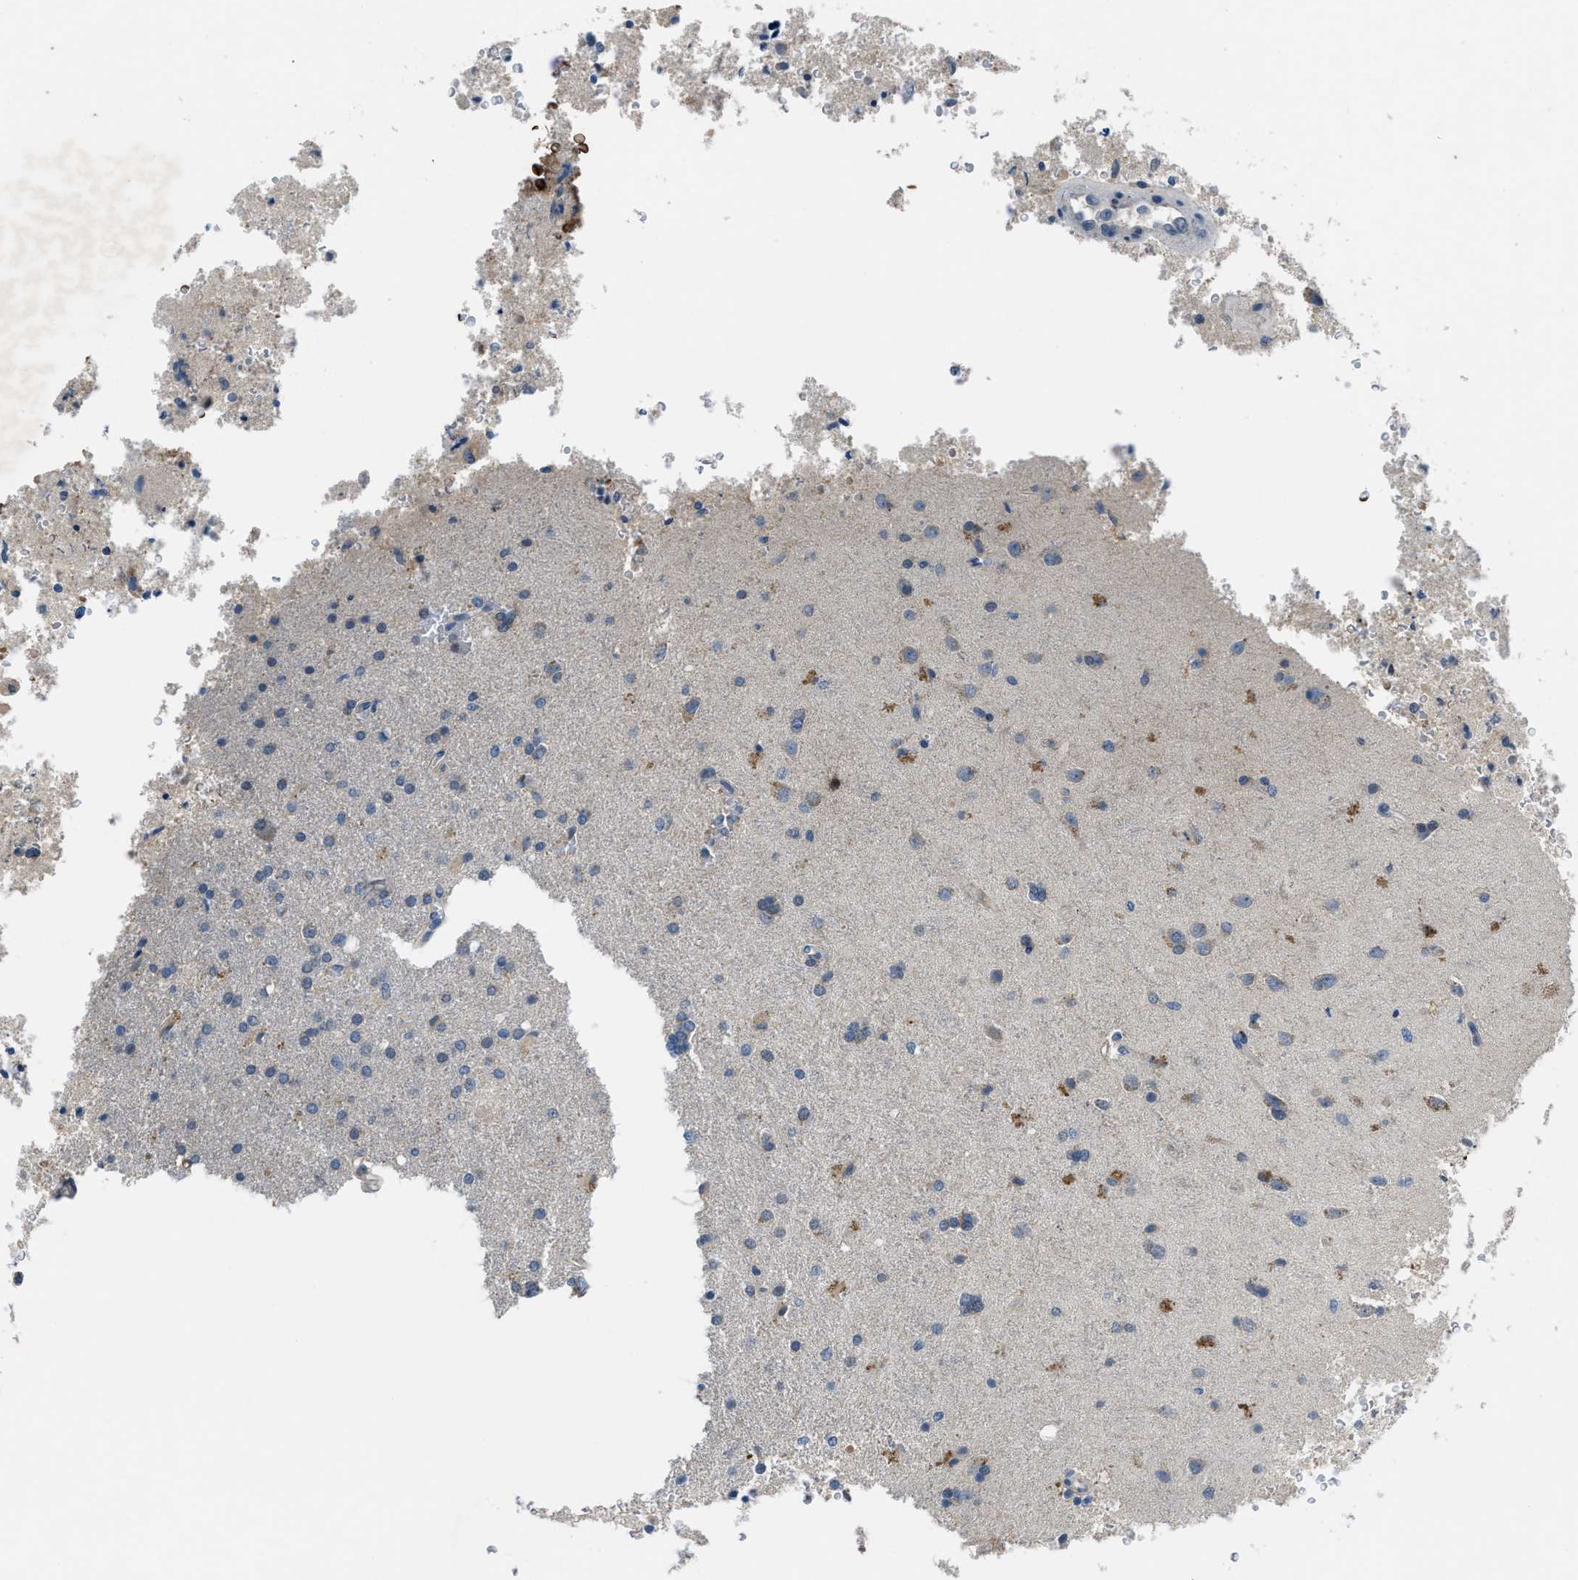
{"staining": {"intensity": "negative", "quantity": "none", "location": "none"}, "tissue": "glioma", "cell_type": "Tumor cells", "image_type": "cancer", "snomed": [{"axis": "morphology", "description": "Normal tissue, NOS"}, {"axis": "morphology", "description": "Glioma, malignant, High grade"}, {"axis": "topography", "description": "Cerebral cortex"}], "caption": "The micrograph exhibits no staining of tumor cells in malignant glioma (high-grade).", "gene": "BAZ2B", "patient": {"sex": "male", "age": 77}}